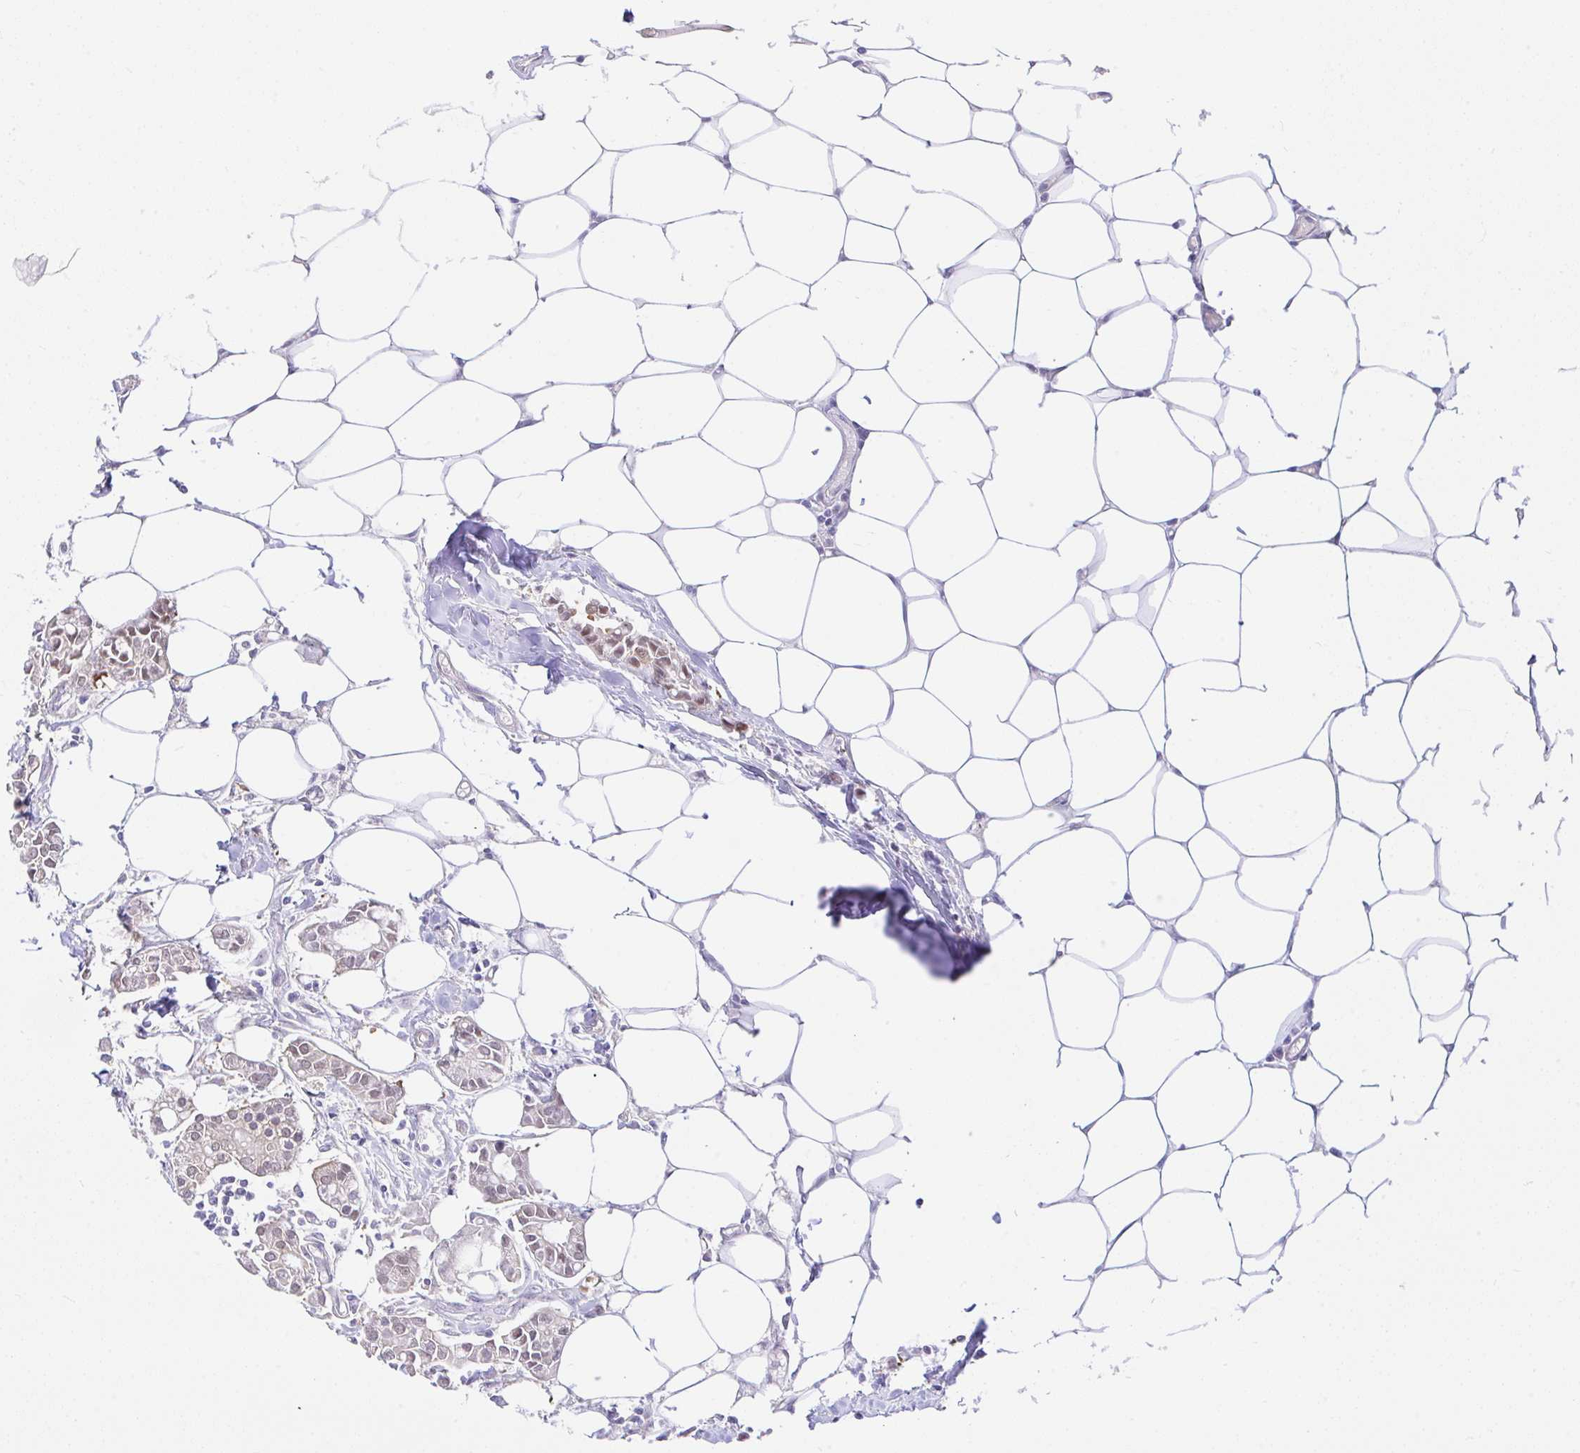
{"staining": {"intensity": "weak", "quantity": "<25%", "location": "nuclear"}, "tissue": "breast cancer", "cell_type": "Tumor cells", "image_type": "cancer", "snomed": [{"axis": "morphology", "description": "Duct carcinoma"}, {"axis": "topography", "description": "Breast"}], "caption": "There is no significant expression in tumor cells of breast cancer.", "gene": "ZNF485", "patient": {"sex": "female", "age": 84}}